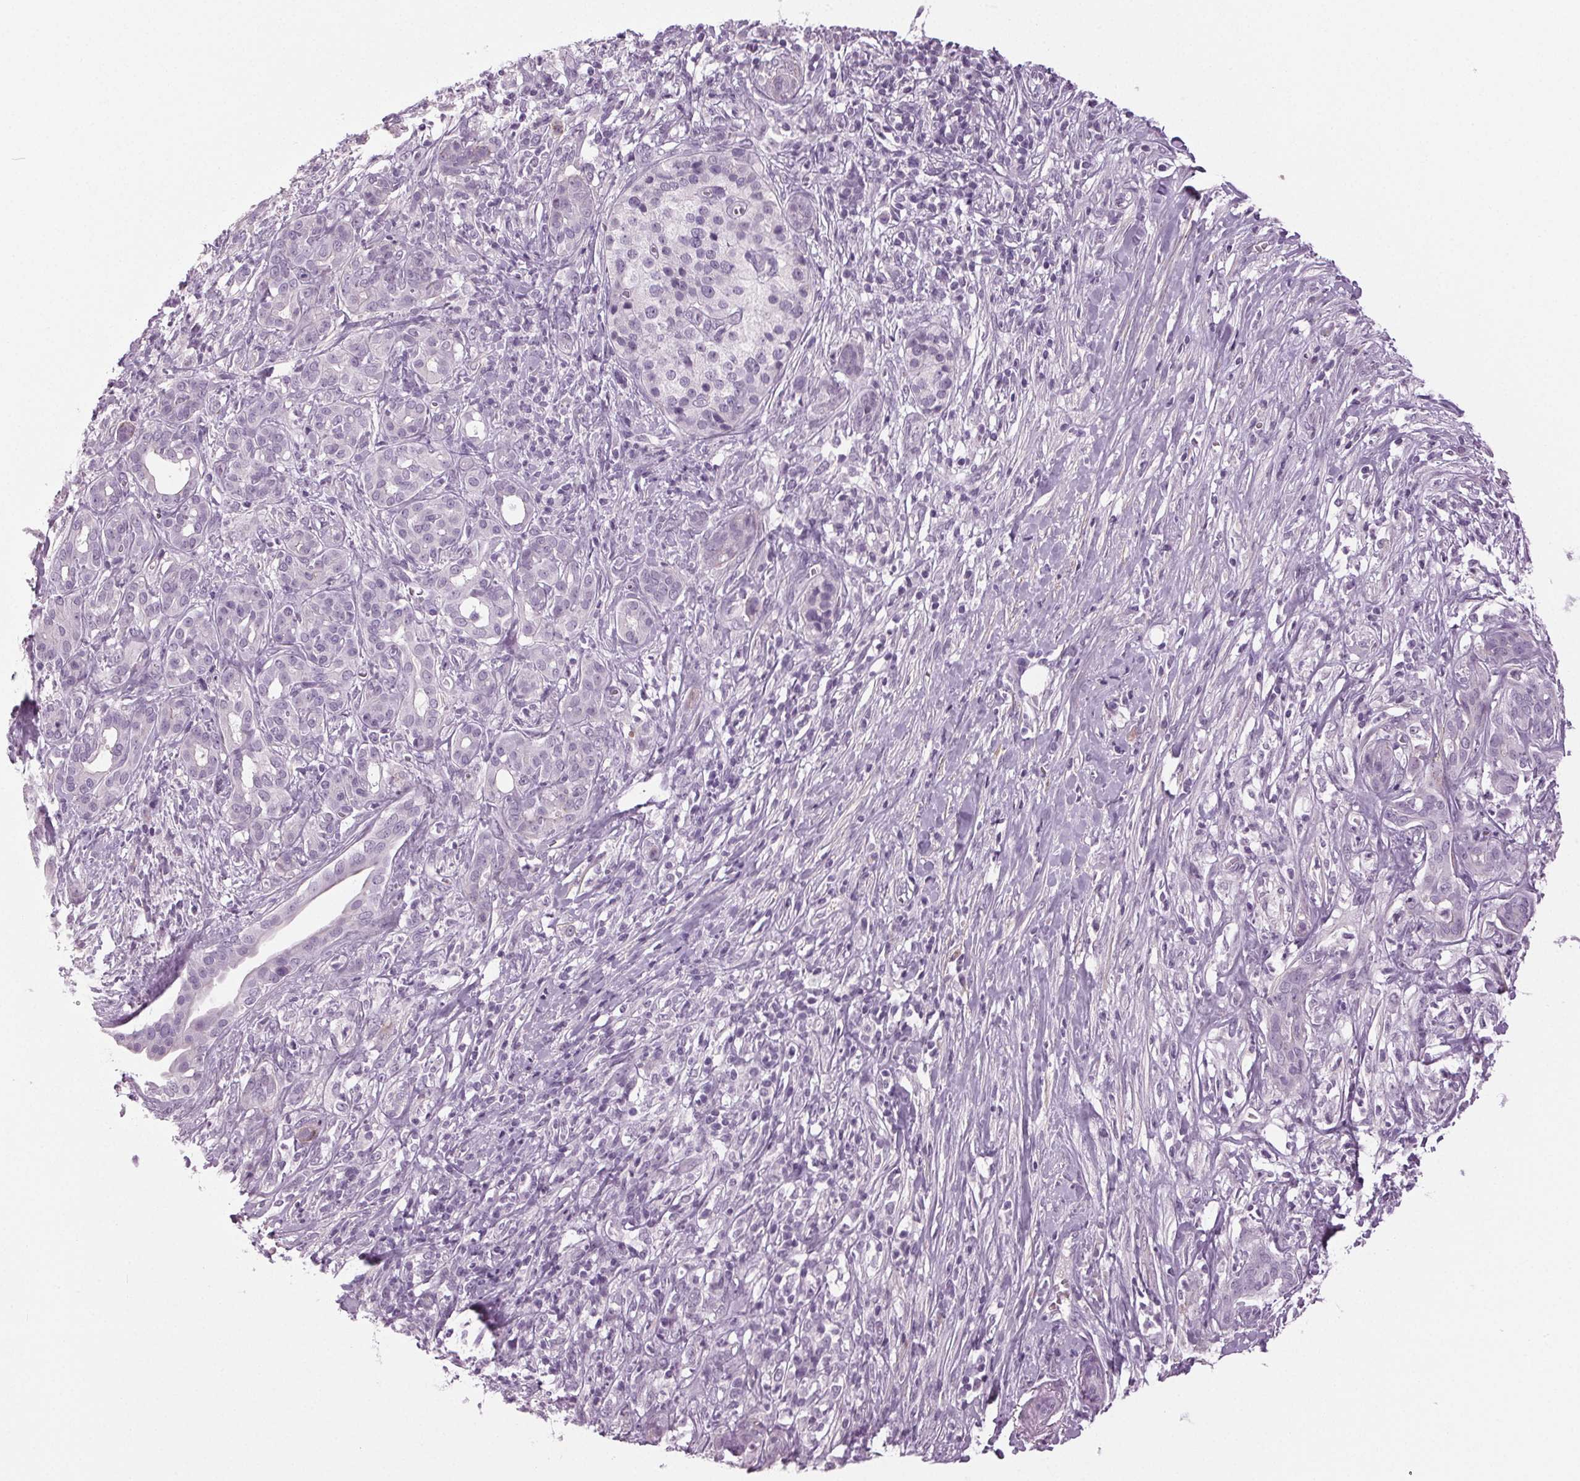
{"staining": {"intensity": "negative", "quantity": "none", "location": "none"}, "tissue": "pancreatic cancer", "cell_type": "Tumor cells", "image_type": "cancer", "snomed": [{"axis": "morphology", "description": "Adenocarcinoma, NOS"}, {"axis": "topography", "description": "Pancreas"}], "caption": "Micrograph shows no protein positivity in tumor cells of pancreatic adenocarcinoma tissue. The staining was performed using DAB to visualize the protein expression in brown, while the nuclei were stained in blue with hematoxylin (Magnification: 20x).", "gene": "DNAH12", "patient": {"sex": "male", "age": 61}}